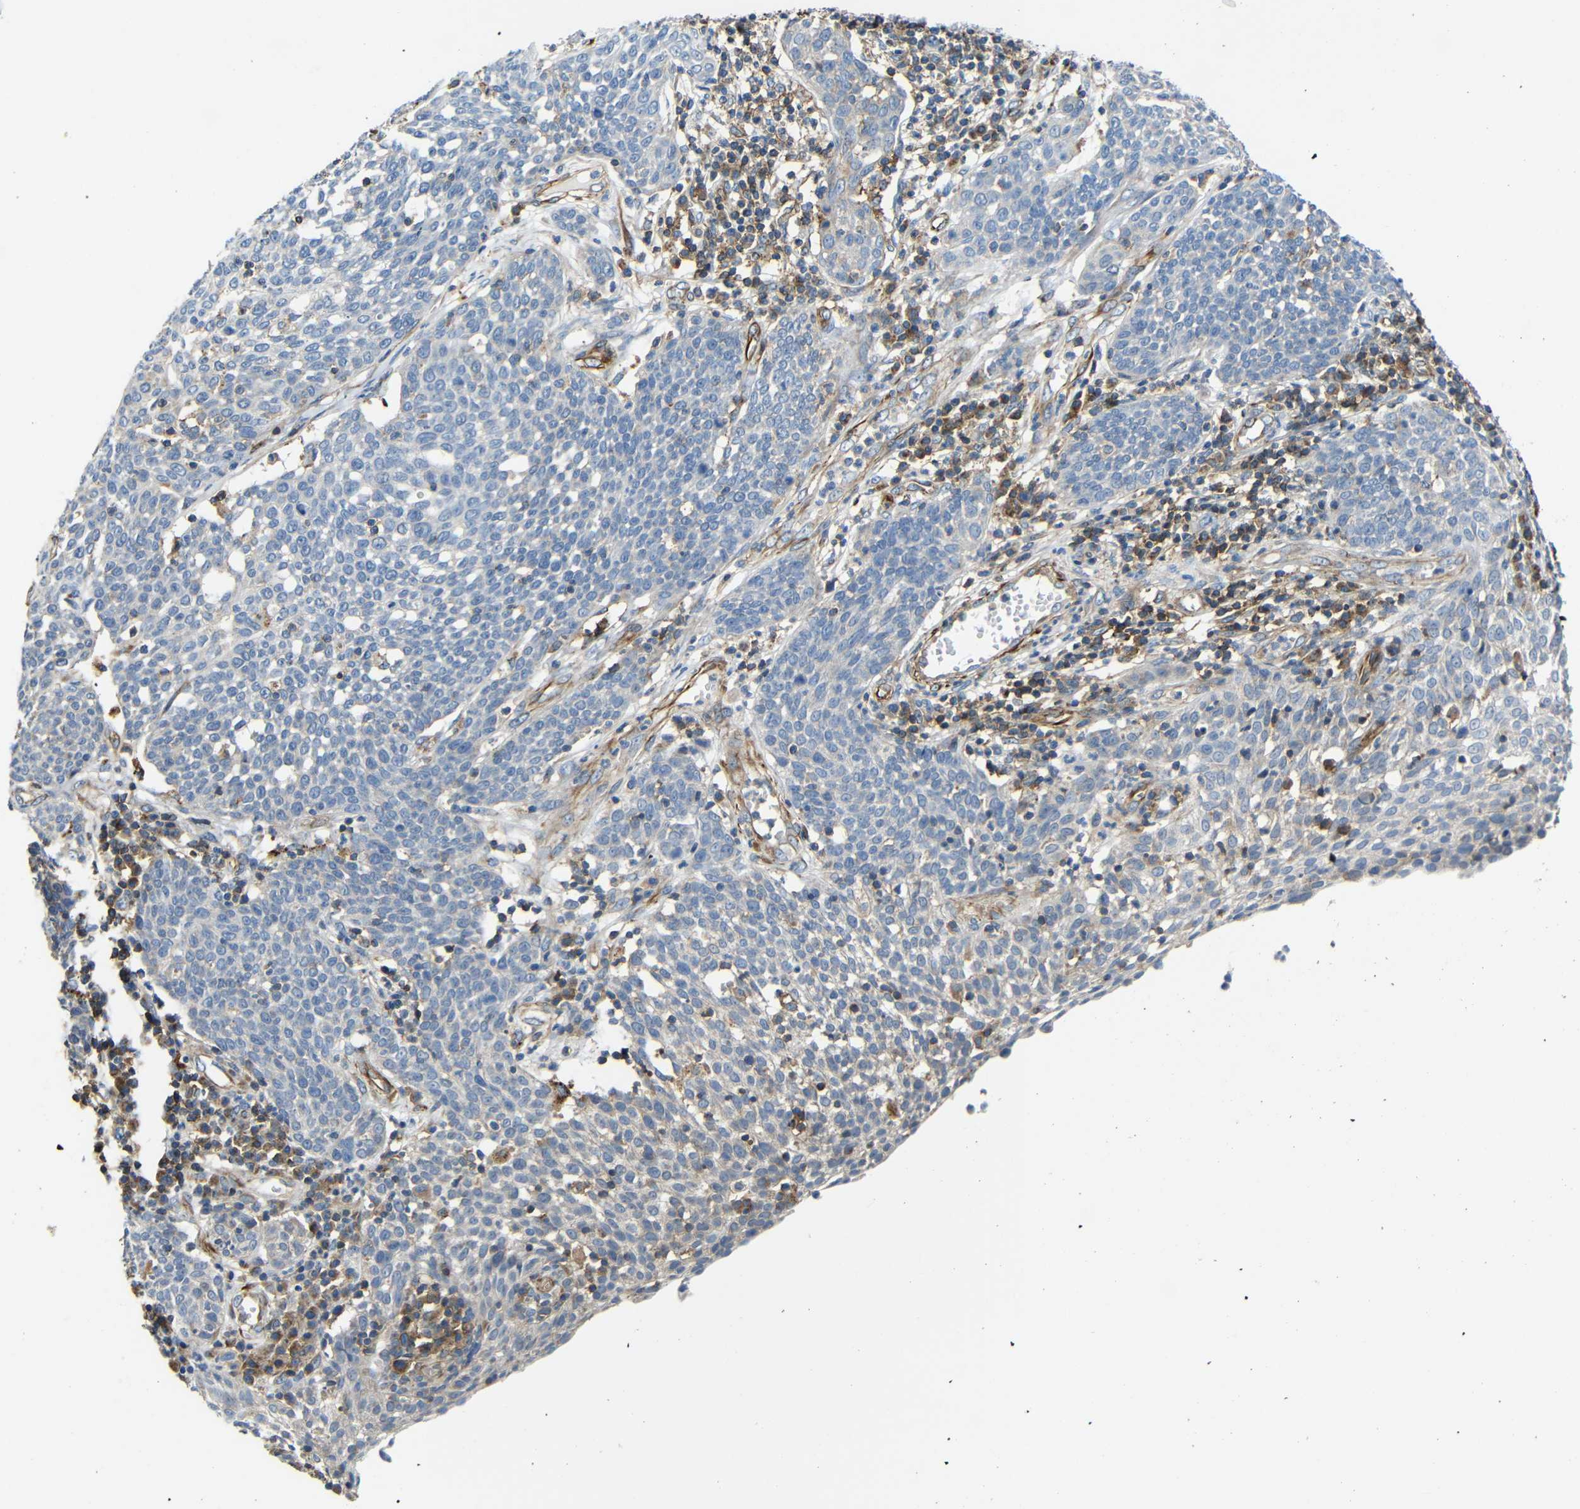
{"staining": {"intensity": "weak", "quantity": "<25%", "location": "cytoplasmic/membranous"}, "tissue": "cervical cancer", "cell_type": "Tumor cells", "image_type": "cancer", "snomed": [{"axis": "morphology", "description": "Squamous cell carcinoma, NOS"}, {"axis": "topography", "description": "Cervix"}], "caption": "This is an immunohistochemistry (IHC) histopathology image of squamous cell carcinoma (cervical). There is no expression in tumor cells.", "gene": "IGSF10", "patient": {"sex": "female", "age": 34}}